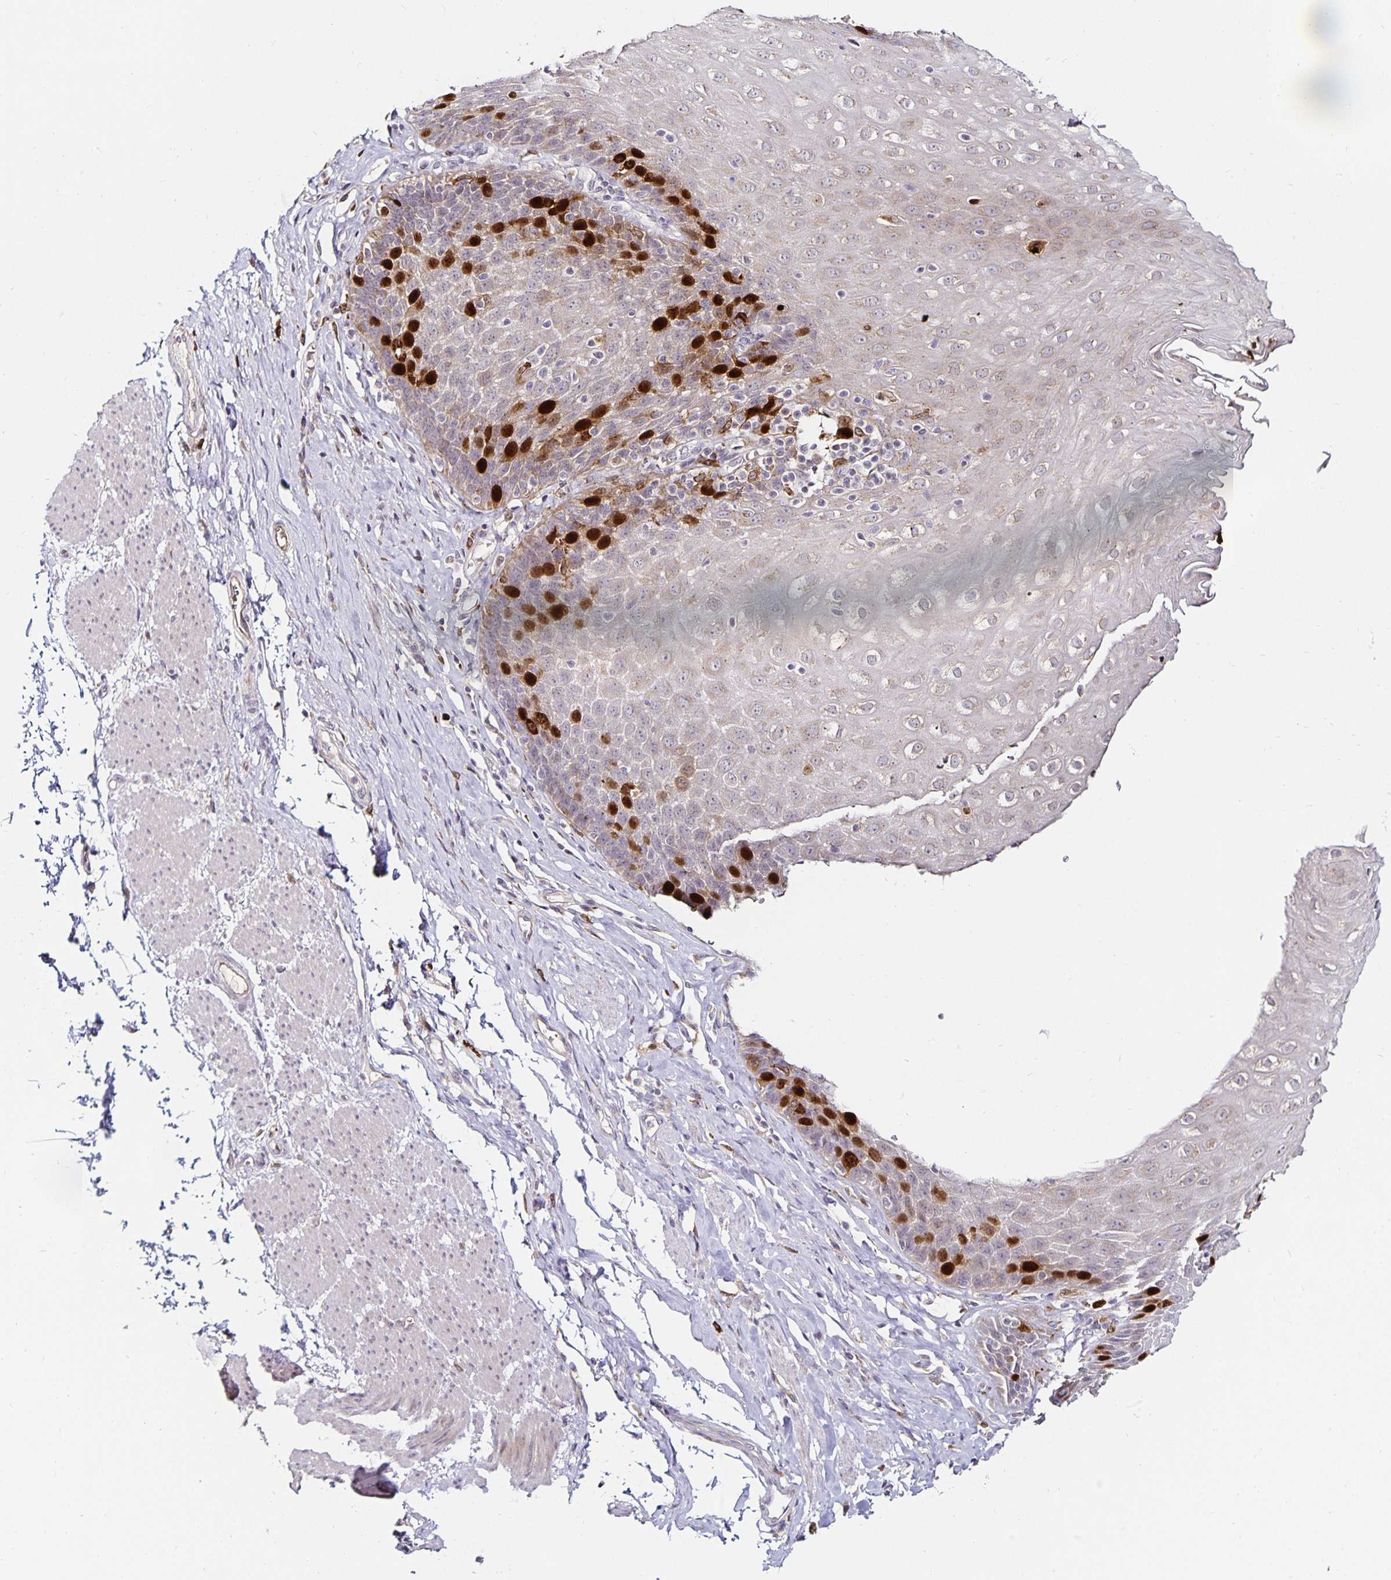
{"staining": {"intensity": "strong", "quantity": "<25%", "location": "nuclear"}, "tissue": "esophagus", "cell_type": "Squamous epithelial cells", "image_type": "normal", "snomed": [{"axis": "morphology", "description": "Normal tissue, NOS"}, {"axis": "topography", "description": "Esophagus"}], "caption": "Human esophagus stained for a protein (brown) demonstrates strong nuclear positive positivity in approximately <25% of squamous epithelial cells.", "gene": "ANLN", "patient": {"sex": "female", "age": 61}}